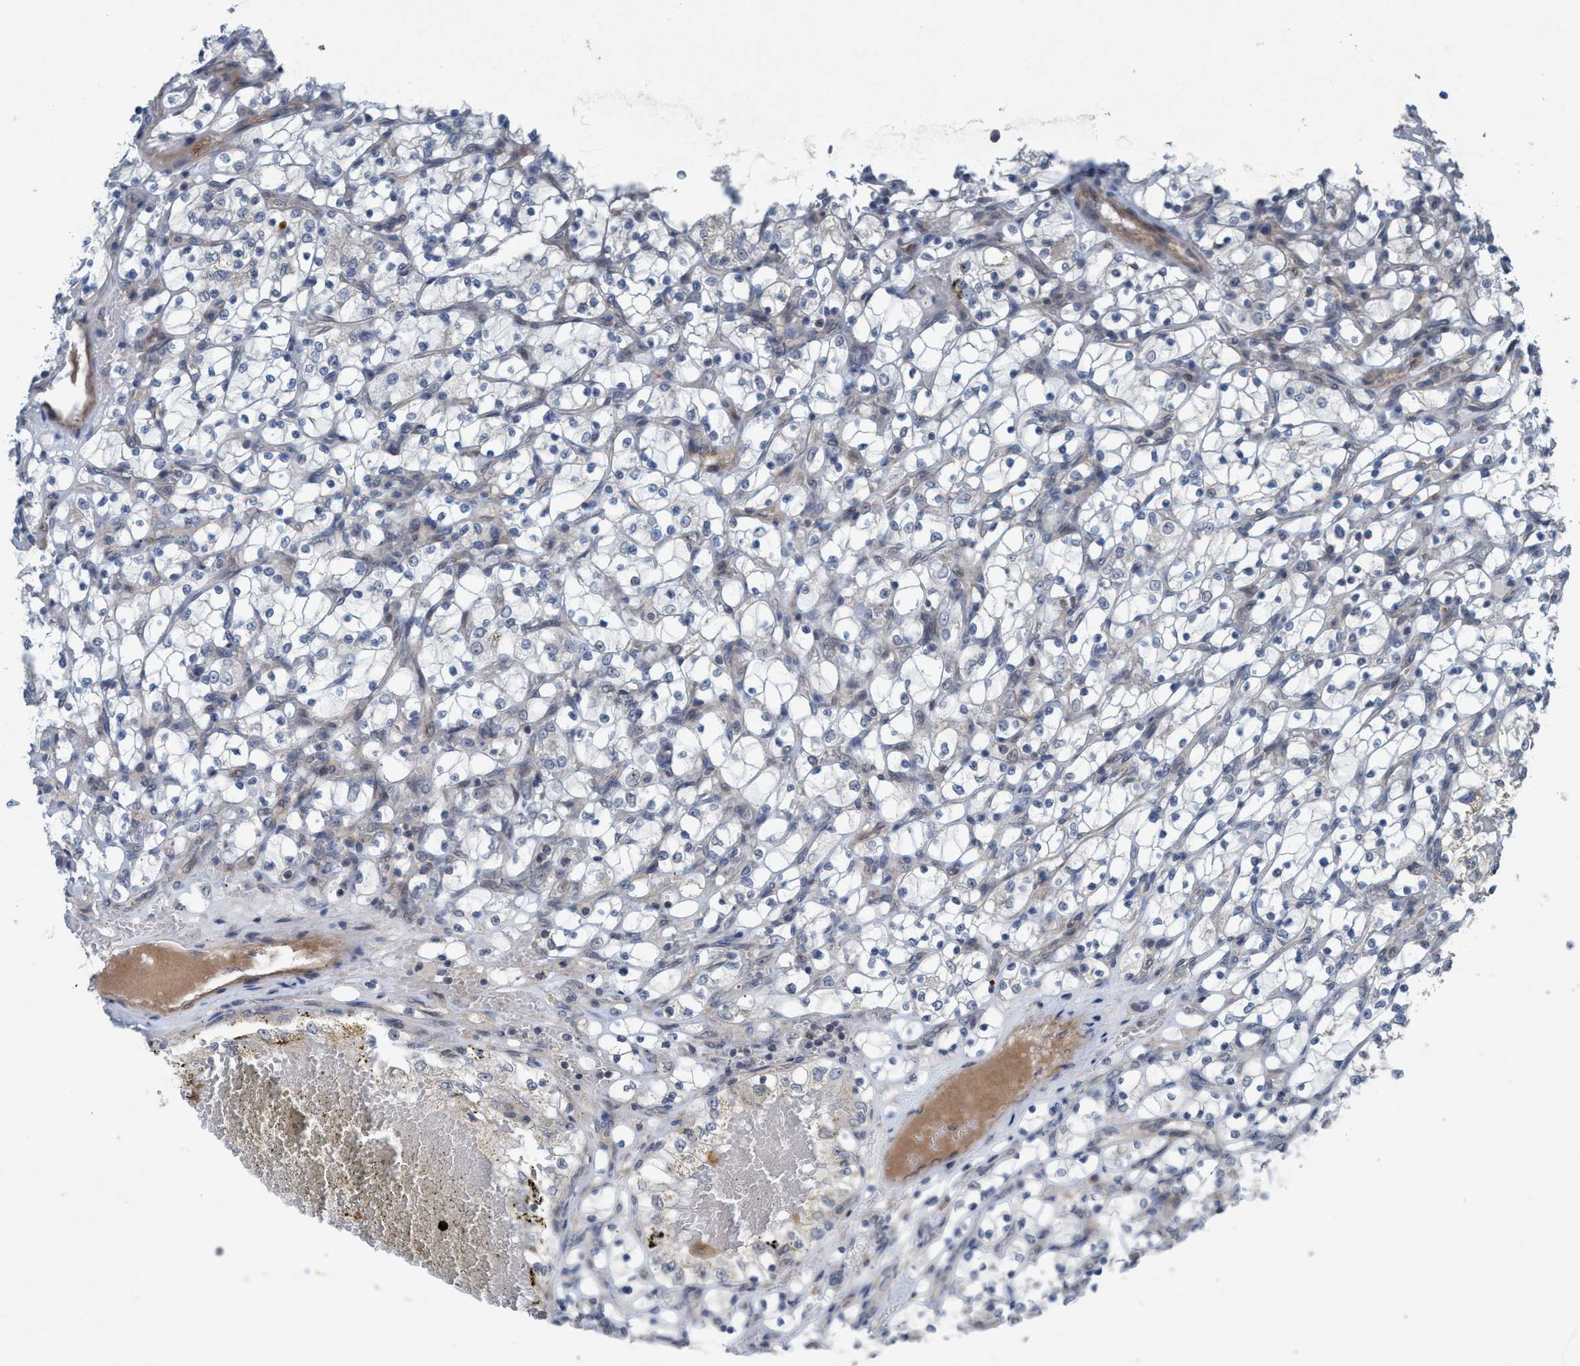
{"staining": {"intensity": "negative", "quantity": "none", "location": "none"}, "tissue": "renal cancer", "cell_type": "Tumor cells", "image_type": "cancer", "snomed": [{"axis": "morphology", "description": "Adenocarcinoma, NOS"}, {"axis": "topography", "description": "Kidney"}], "caption": "High power microscopy histopathology image of an immunohistochemistry photomicrograph of renal adenocarcinoma, revealing no significant expression in tumor cells. The staining was performed using DAB to visualize the protein expression in brown, while the nuclei were stained in blue with hematoxylin (Magnification: 20x).", "gene": "NISCH", "patient": {"sex": "female", "age": 69}}